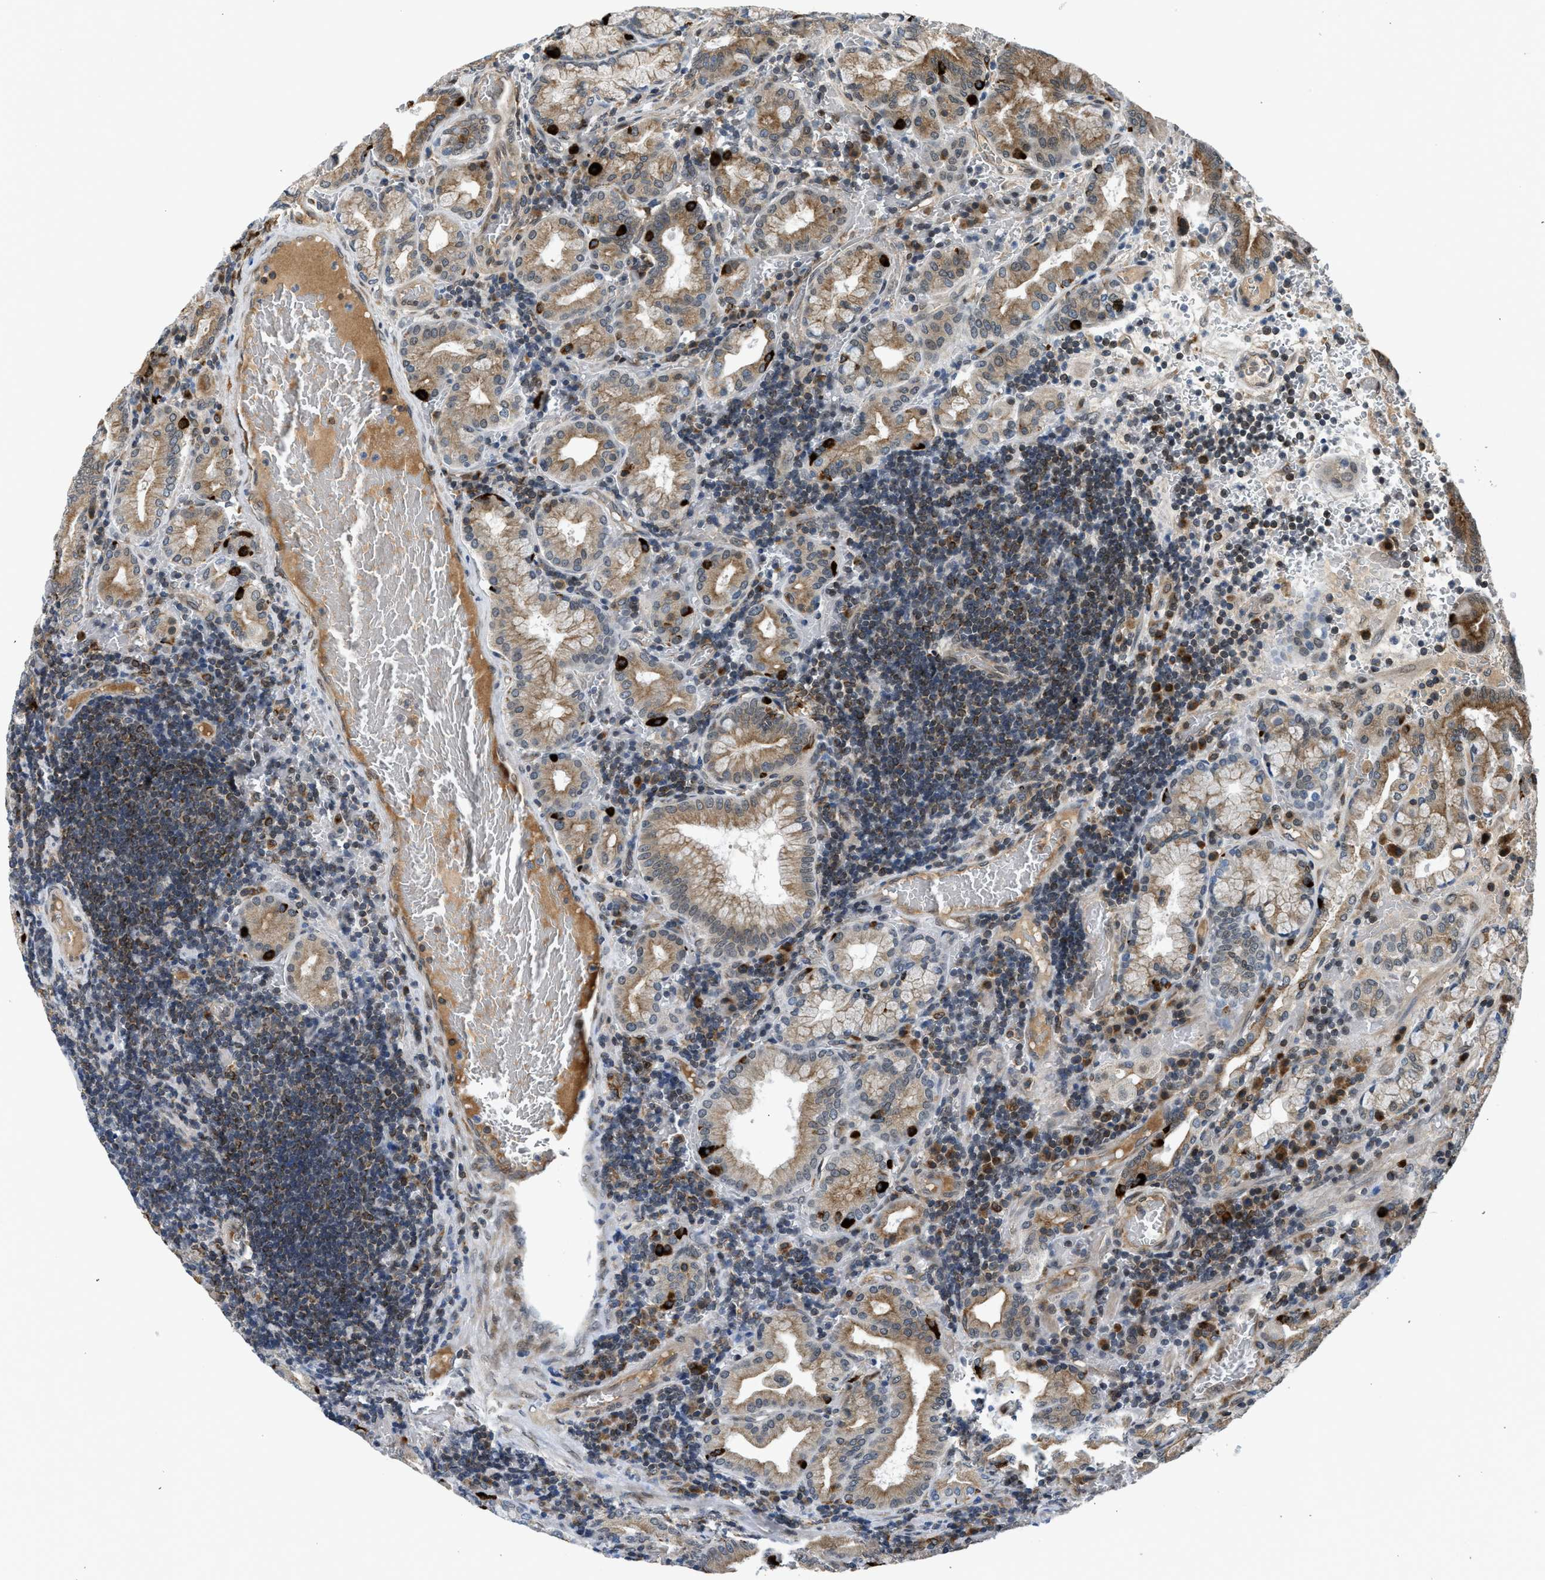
{"staining": {"intensity": "moderate", "quantity": ">75%", "location": "cytoplasmic/membranous,nuclear"}, "tissue": "stomach", "cell_type": "Glandular cells", "image_type": "normal", "snomed": [{"axis": "morphology", "description": "Normal tissue, NOS"}, {"axis": "morphology", "description": "Carcinoid, malignant, NOS"}, {"axis": "topography", "description": "Stomach, upper"}], "caption": "This micrograph demonstrates IHC staining of normal stomach, with medium moderate cytoplasmic/membranous,nuclear expression in about >75% of glandular cells.", "gene": "RETREG3", "patient": {"sex": "male", "age": 39}}